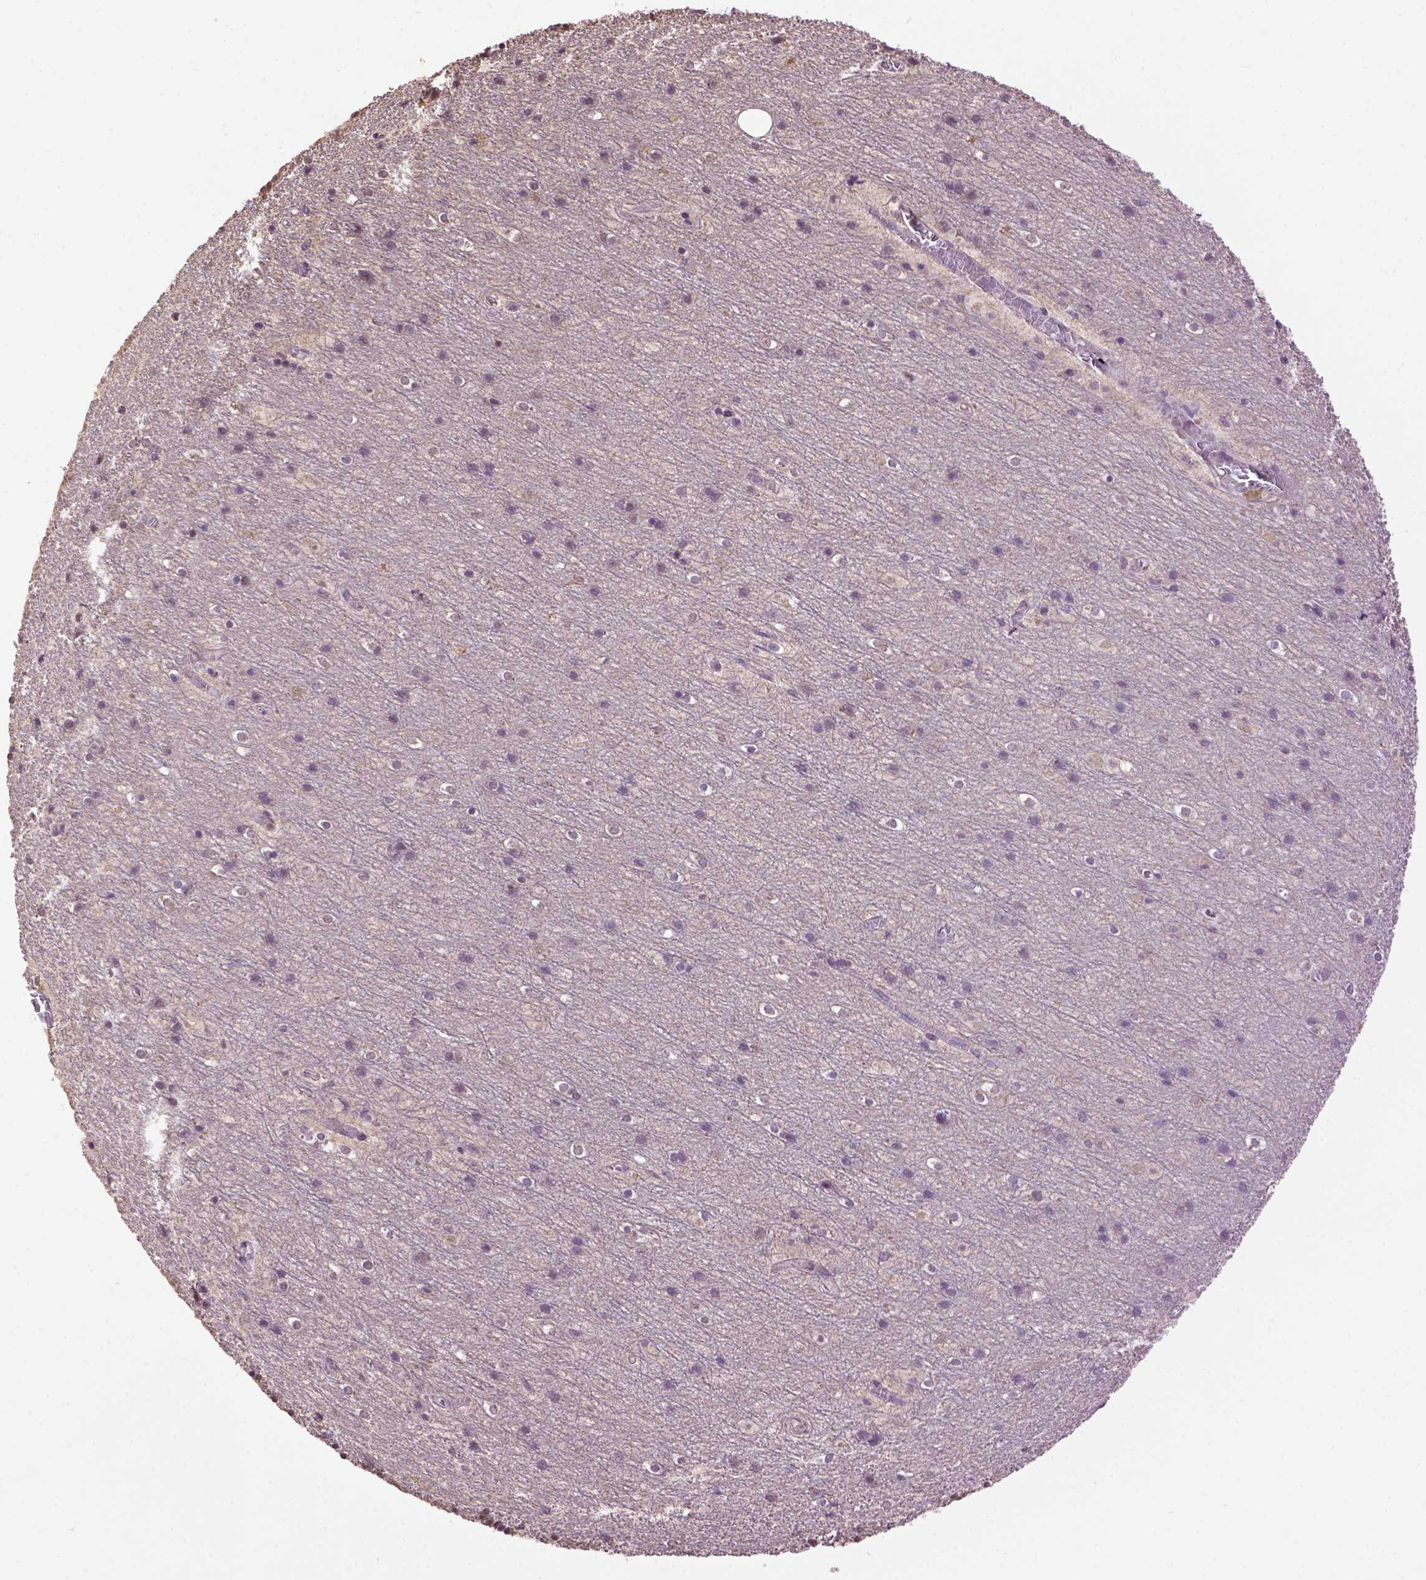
{"staining": {"intensity": "negative", "quantity": "none", "location": "none"}, "tissue": "cerebellum", "cell_type": "Cells in granular layer", "image_type": "normal", "snomed": [{"axis": "morphology", "description": "Normal tissue, NOS"}, {"axis": "topography", "description": "Cerebellum"}], "caption": "This is an IHC photomicrograph of unremarkable human cerebellum. There is no expression in cells in granular layer.", "gene": "WDR17", "patient": {"sex": "male", "age": 70}}